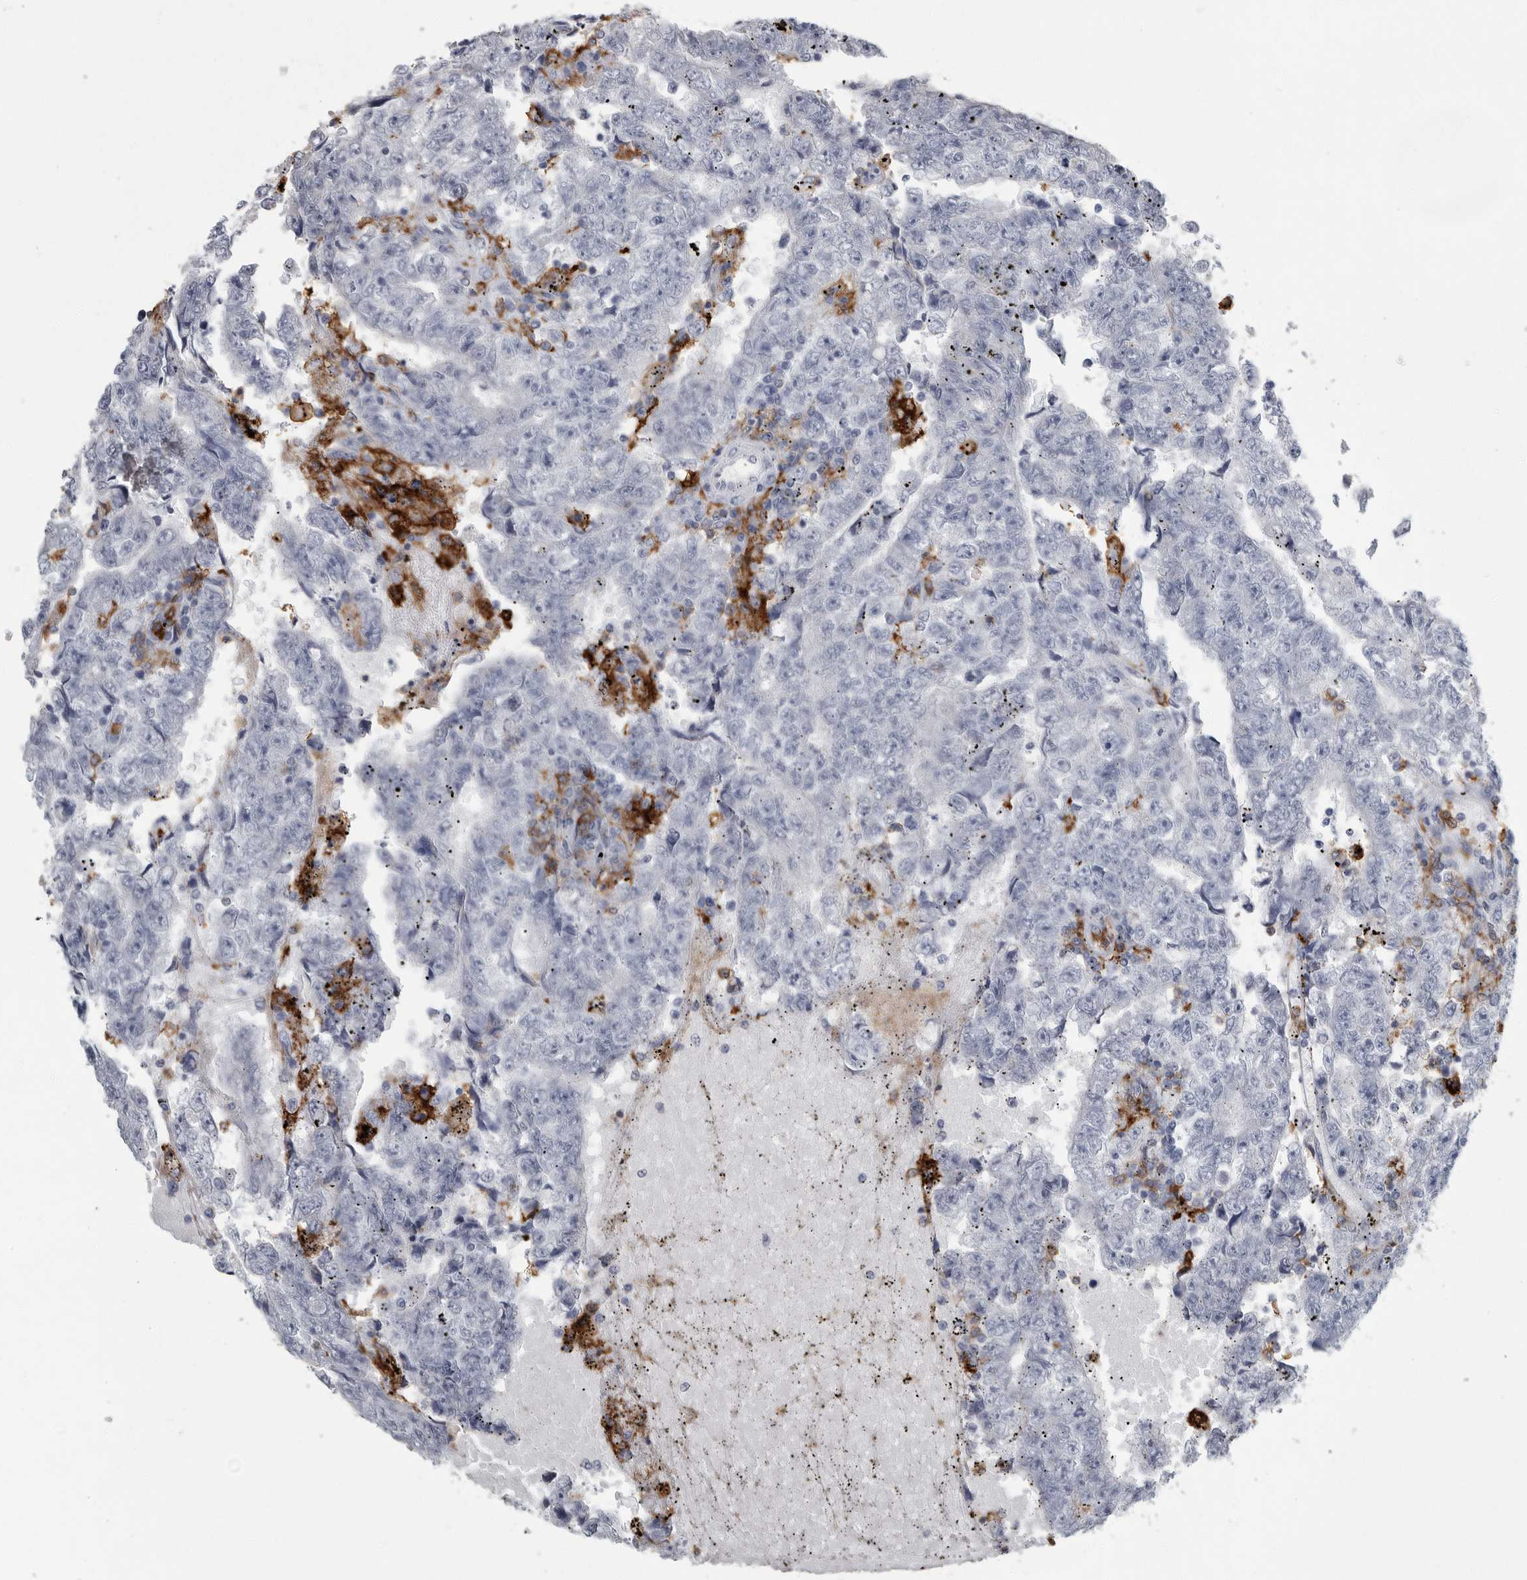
{"staining": {"intensity": "negative", "quantity": "none", "location": "none"}, "tissue": "testis cancer", "cell_type": "Tumor cells", "image_type": "cancer", "snomed": [{"axis": "morphology", "description": "Carcinoma, Embryonal, NOS"}, {"axis": "topography", "description": "Testis"}], "caption": "Image shows no protein expression in tumor cells of testis embryonal carcinoma tissue.", "gene": "FCER1G", "patient": {"sex": "male", "age": 25}}